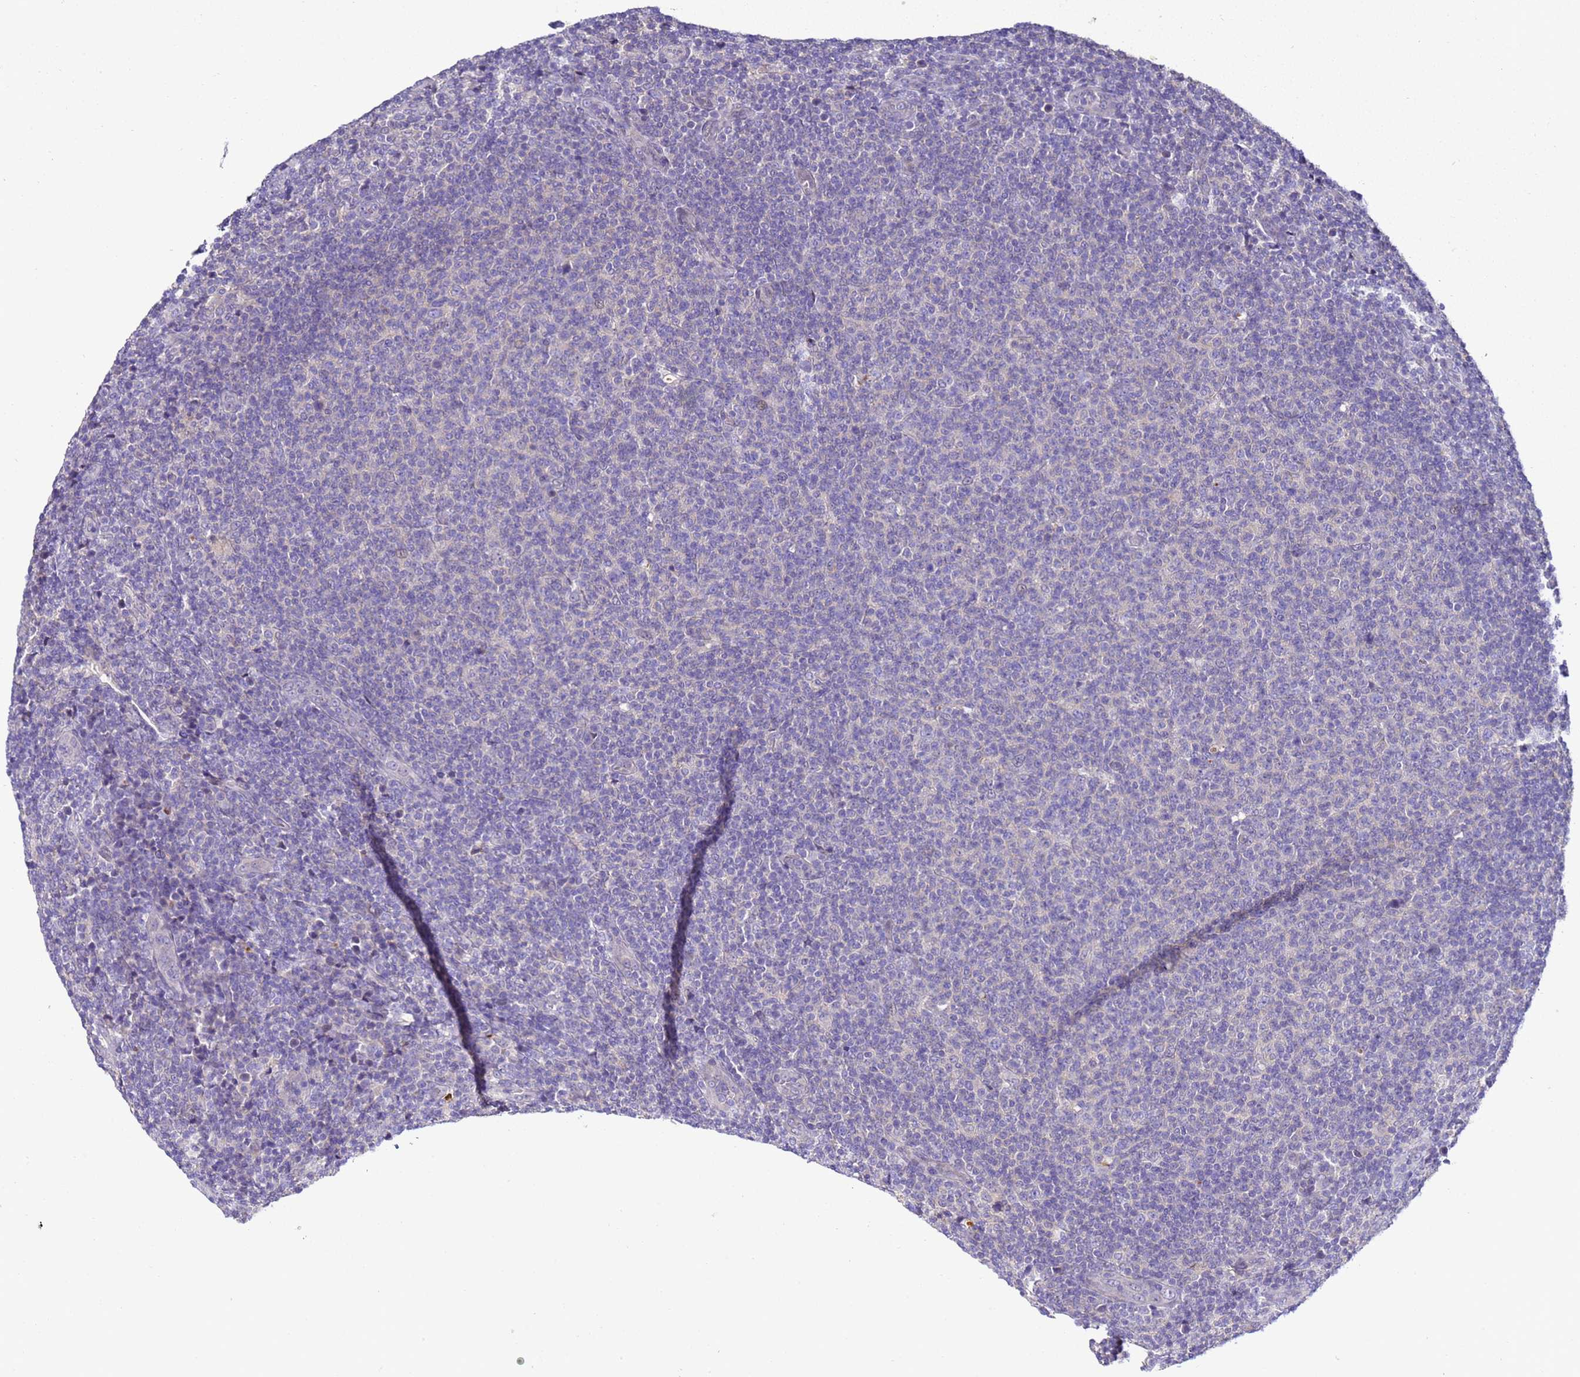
{"staining": {"intensity": "negative", "quantity": "none", "location": "none"}, "tissue": "lymphoma", "cell_type": "Tumor cells", "image_type": "cancer", "snomed": [{"axis": "morphology", "description": "Malignant lymphoma, non-Hodgkin's type, Low grade"}, {"axis": "topography", "description": "Lymph node"}], "caption": "IHC photomicrograph of human lymphoma stained for a protein (brown), which displays no staining in tumor cells.", "gene": "TBCD", "patient": {"sex": "male", "age": 66}}